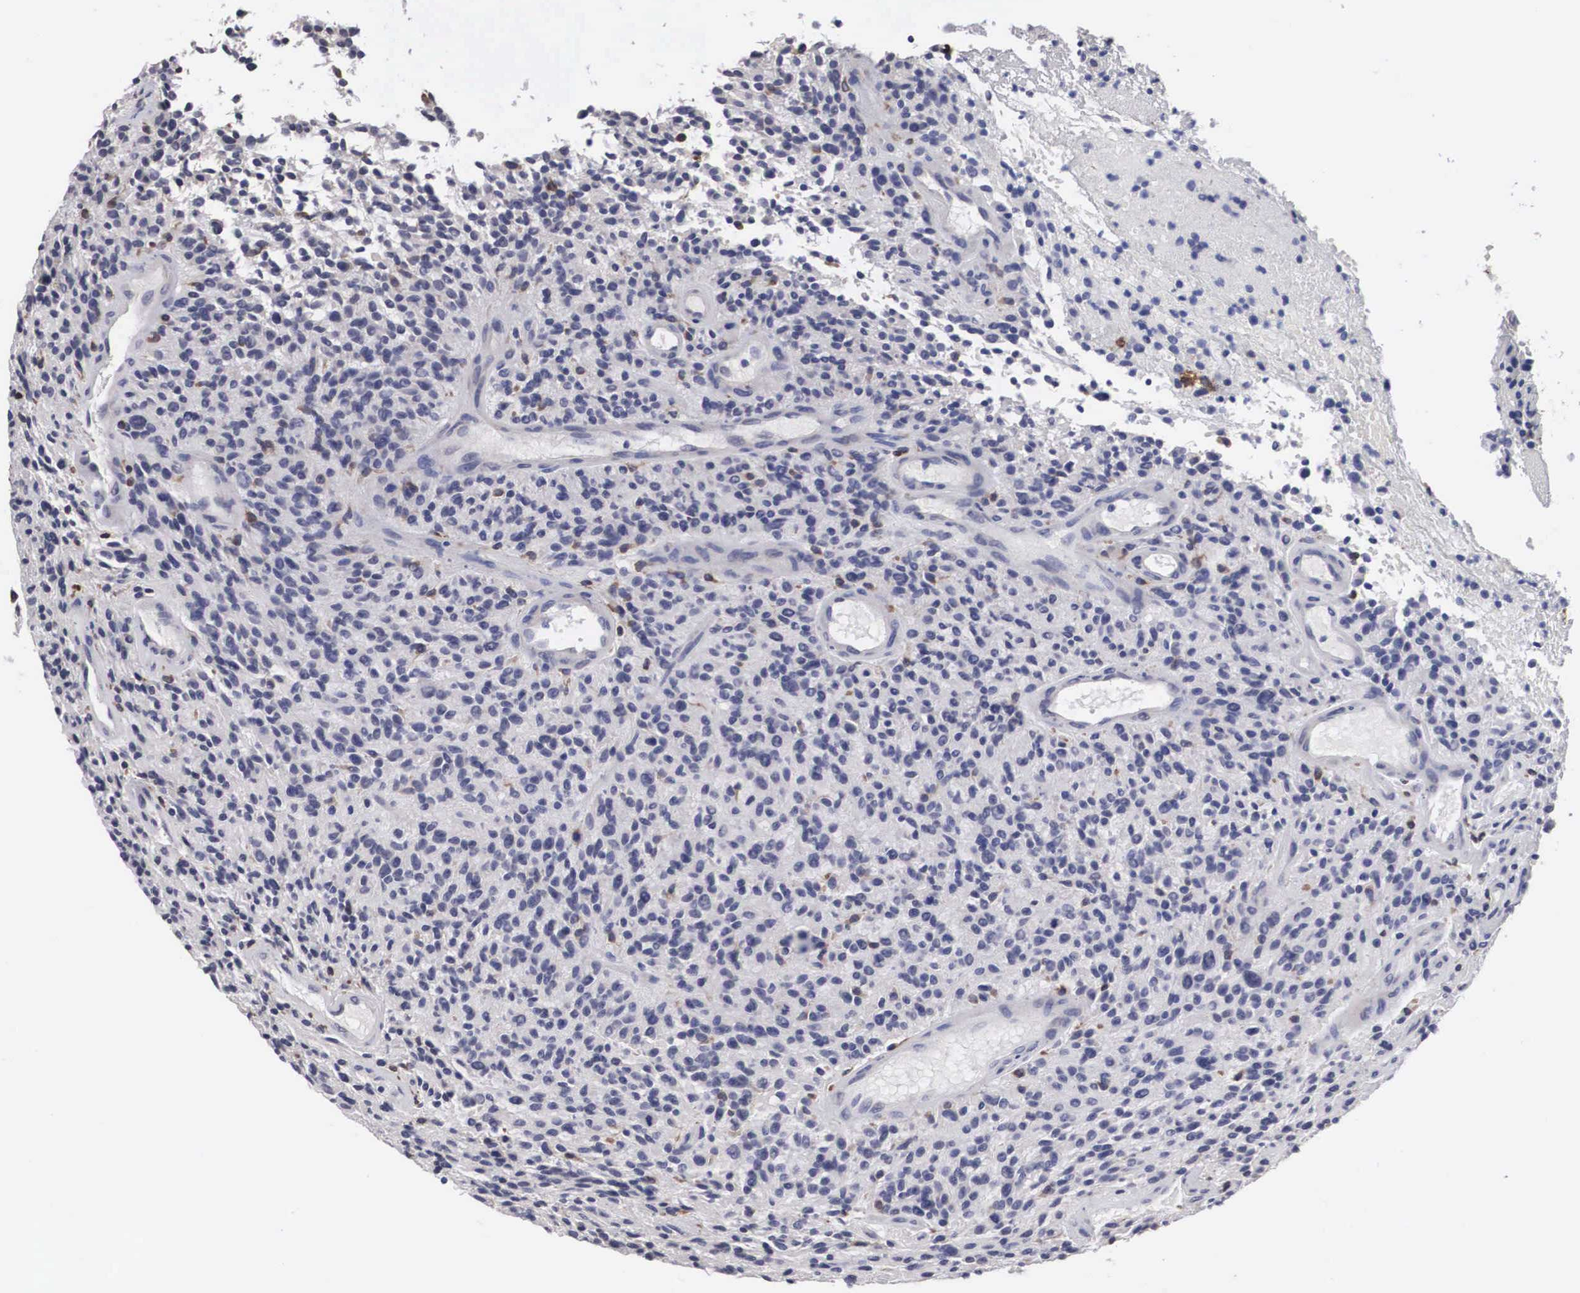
{"staining": {"intensity": "negative", "quantity": "none", "location": "none"}, "tissue": "glioma", "cell_type": "Tumor cells", "image_type": "cancer", "snomed": [{"axis": "morphology", "description": "Glioma, malignant, High grade"}, {"axis": "topography", "description": "Brain"}], "caption": "Tumor cells are negative for brown protein staining in glioma.", "gene": "HMOX1", "patient": {"sex": "female", "age": 13}}